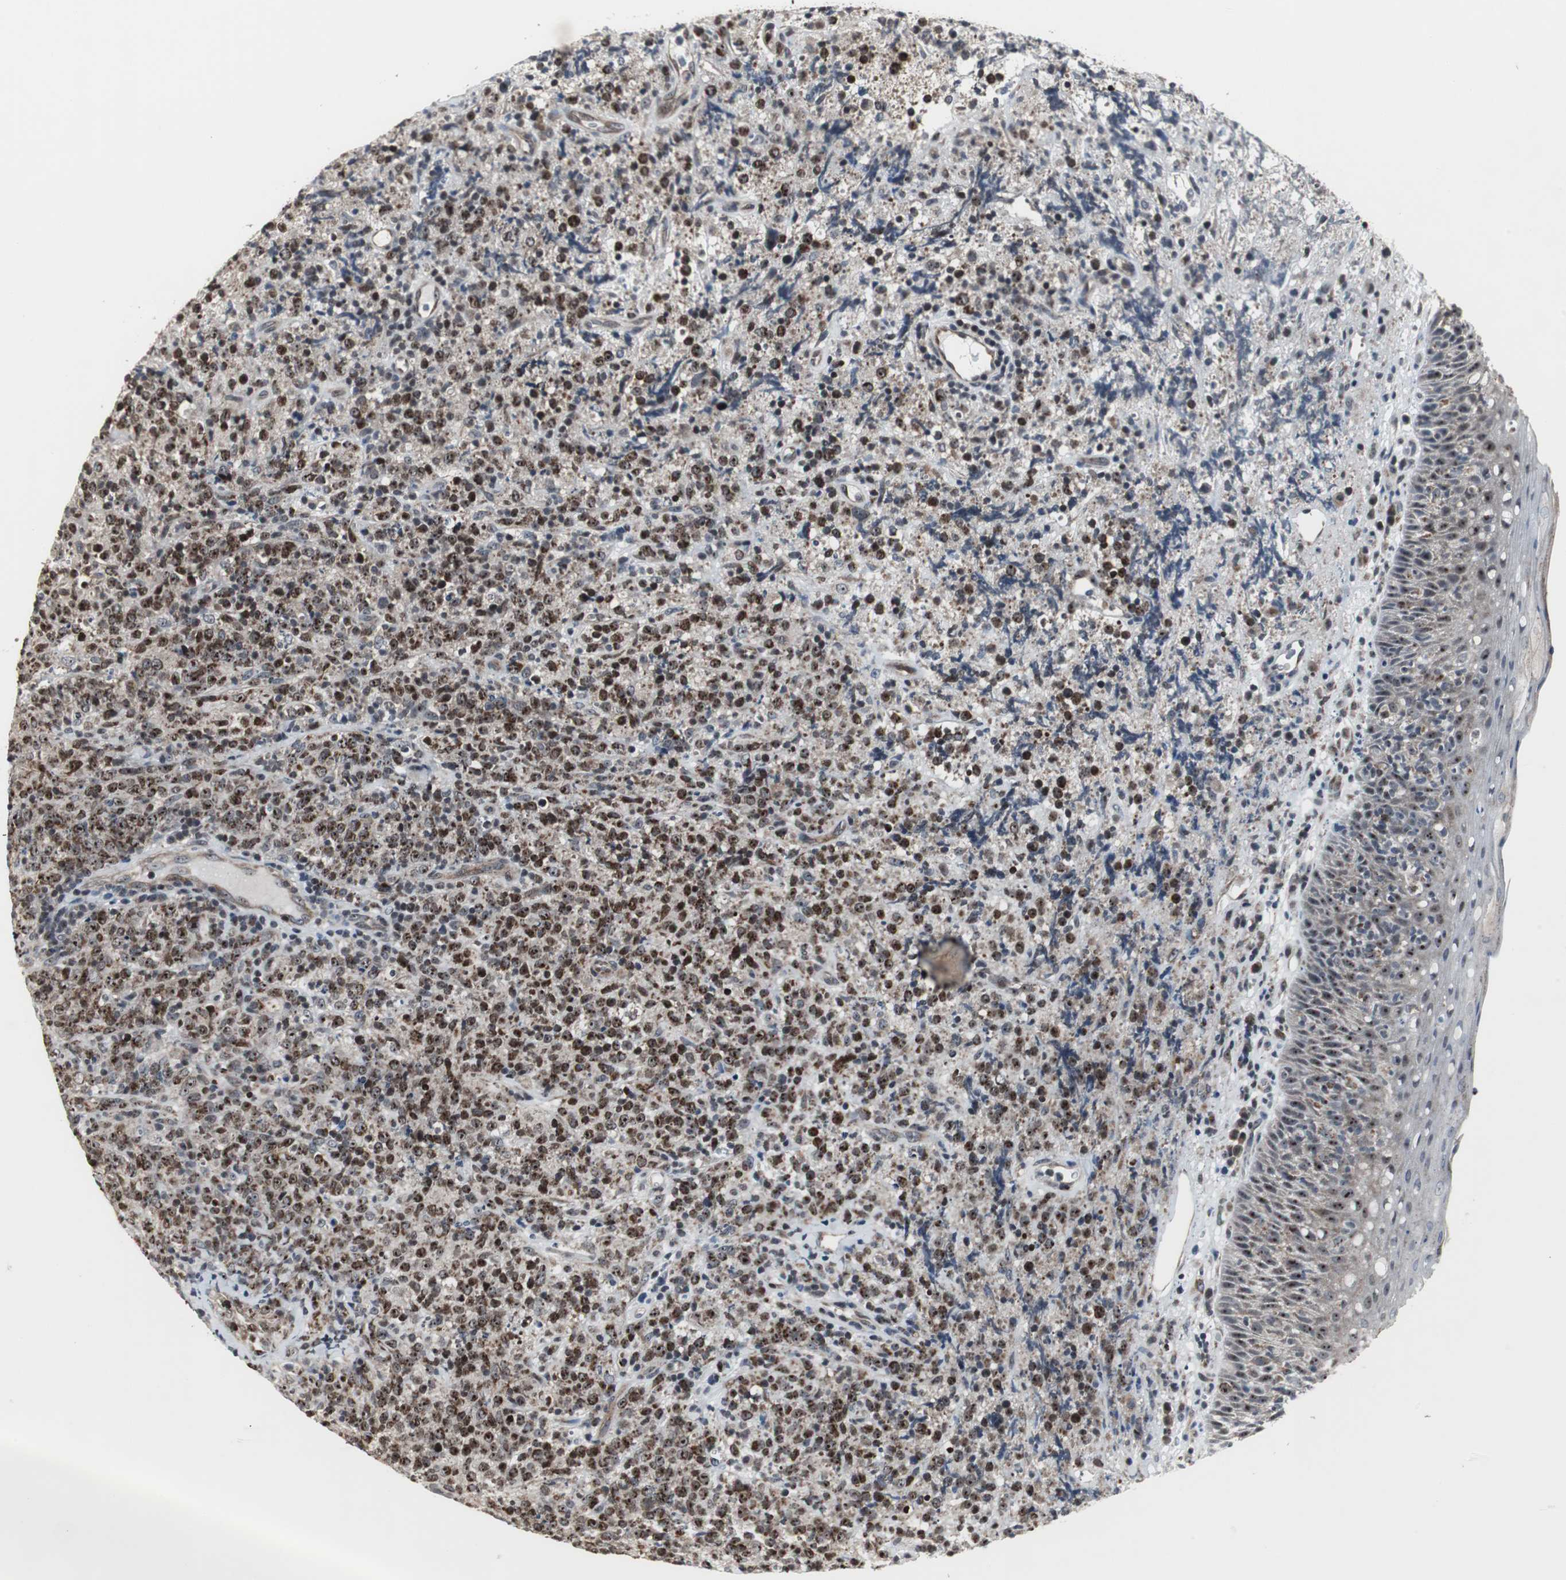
{"staining": {"intensity": "strong", "quantity": ">75%", "location": "cytoplasmic/membranous,nuclear"}, "tissue": "lymphoma", "cell_type": "Tumor cells", "image_type": "cancer", "snomed": [{"axis": "morphology", "description": "Malignant lymphoma, non-Hodgkin's type, High grade"}, {"axis": "topography", "description": "Tonsil"}], "caption": "Brown immunohistochemical staining in high-grade malignant lymphoma, non-Hodgkin's type displays strong cytoplasmic/membranous and nuclear expression in approximately >75% of tumor cells. (Brightfield microscopy of DAB IHC at high magnification).", "gene": "MRPL40", "patient": {"sex": "female", "age": 36}}